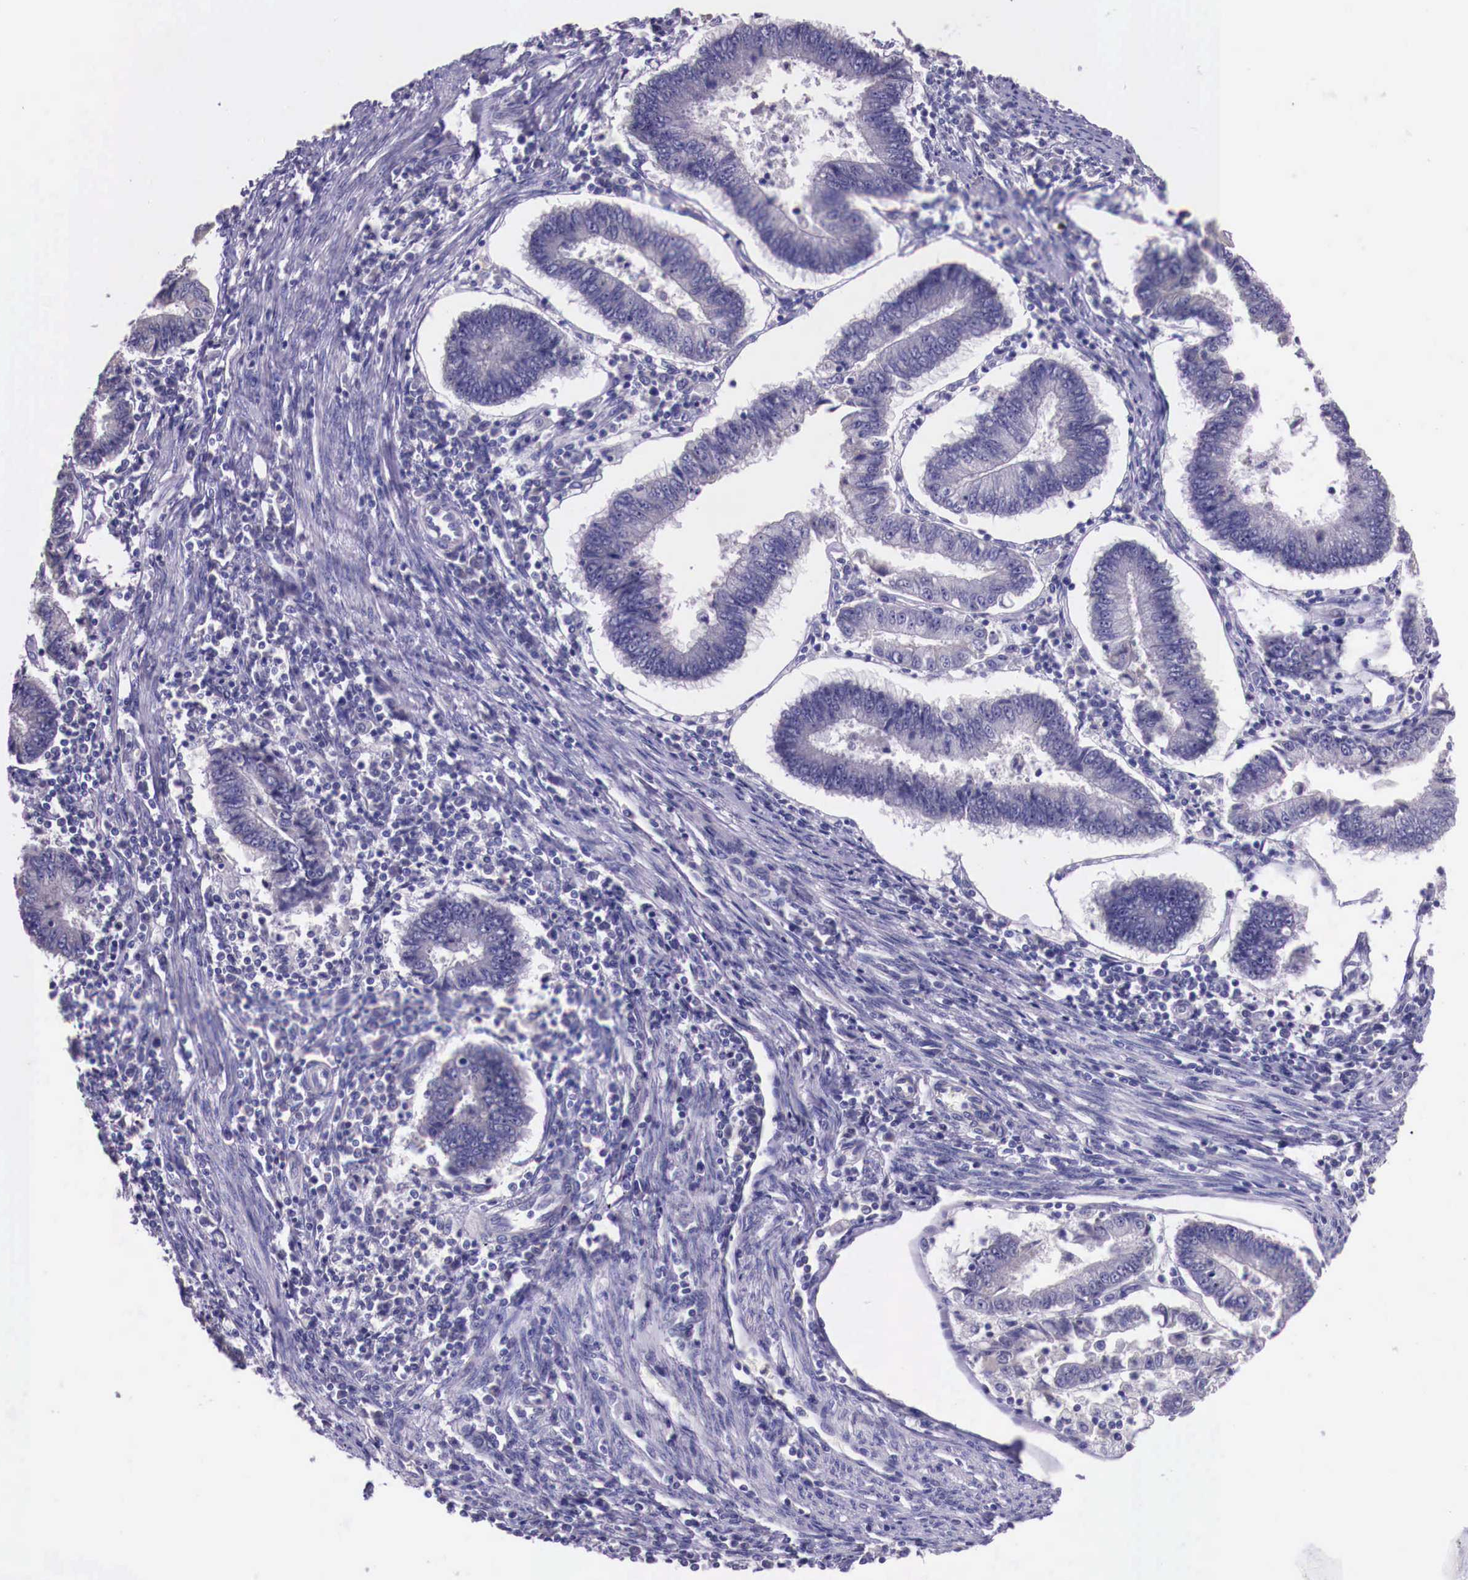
{"staining": {"intensity": "negative", "quantity": "none", "location": "none"}, "tissue": "endometrial cancer", "cell_type": "Tumor cells", "image_type": "cancer", "snomed": [{"axis": "morphology", "description": "Adenocarcinoma, NOS"}, {"axis": "topography", "description": "Endometrium"}], "caption": "There is no significant expression in tumor cells of endometrial cancer (adenocarcinoma).", "gene": "GRIPAP1", "patient": {"sex": "female", "age": 75}}